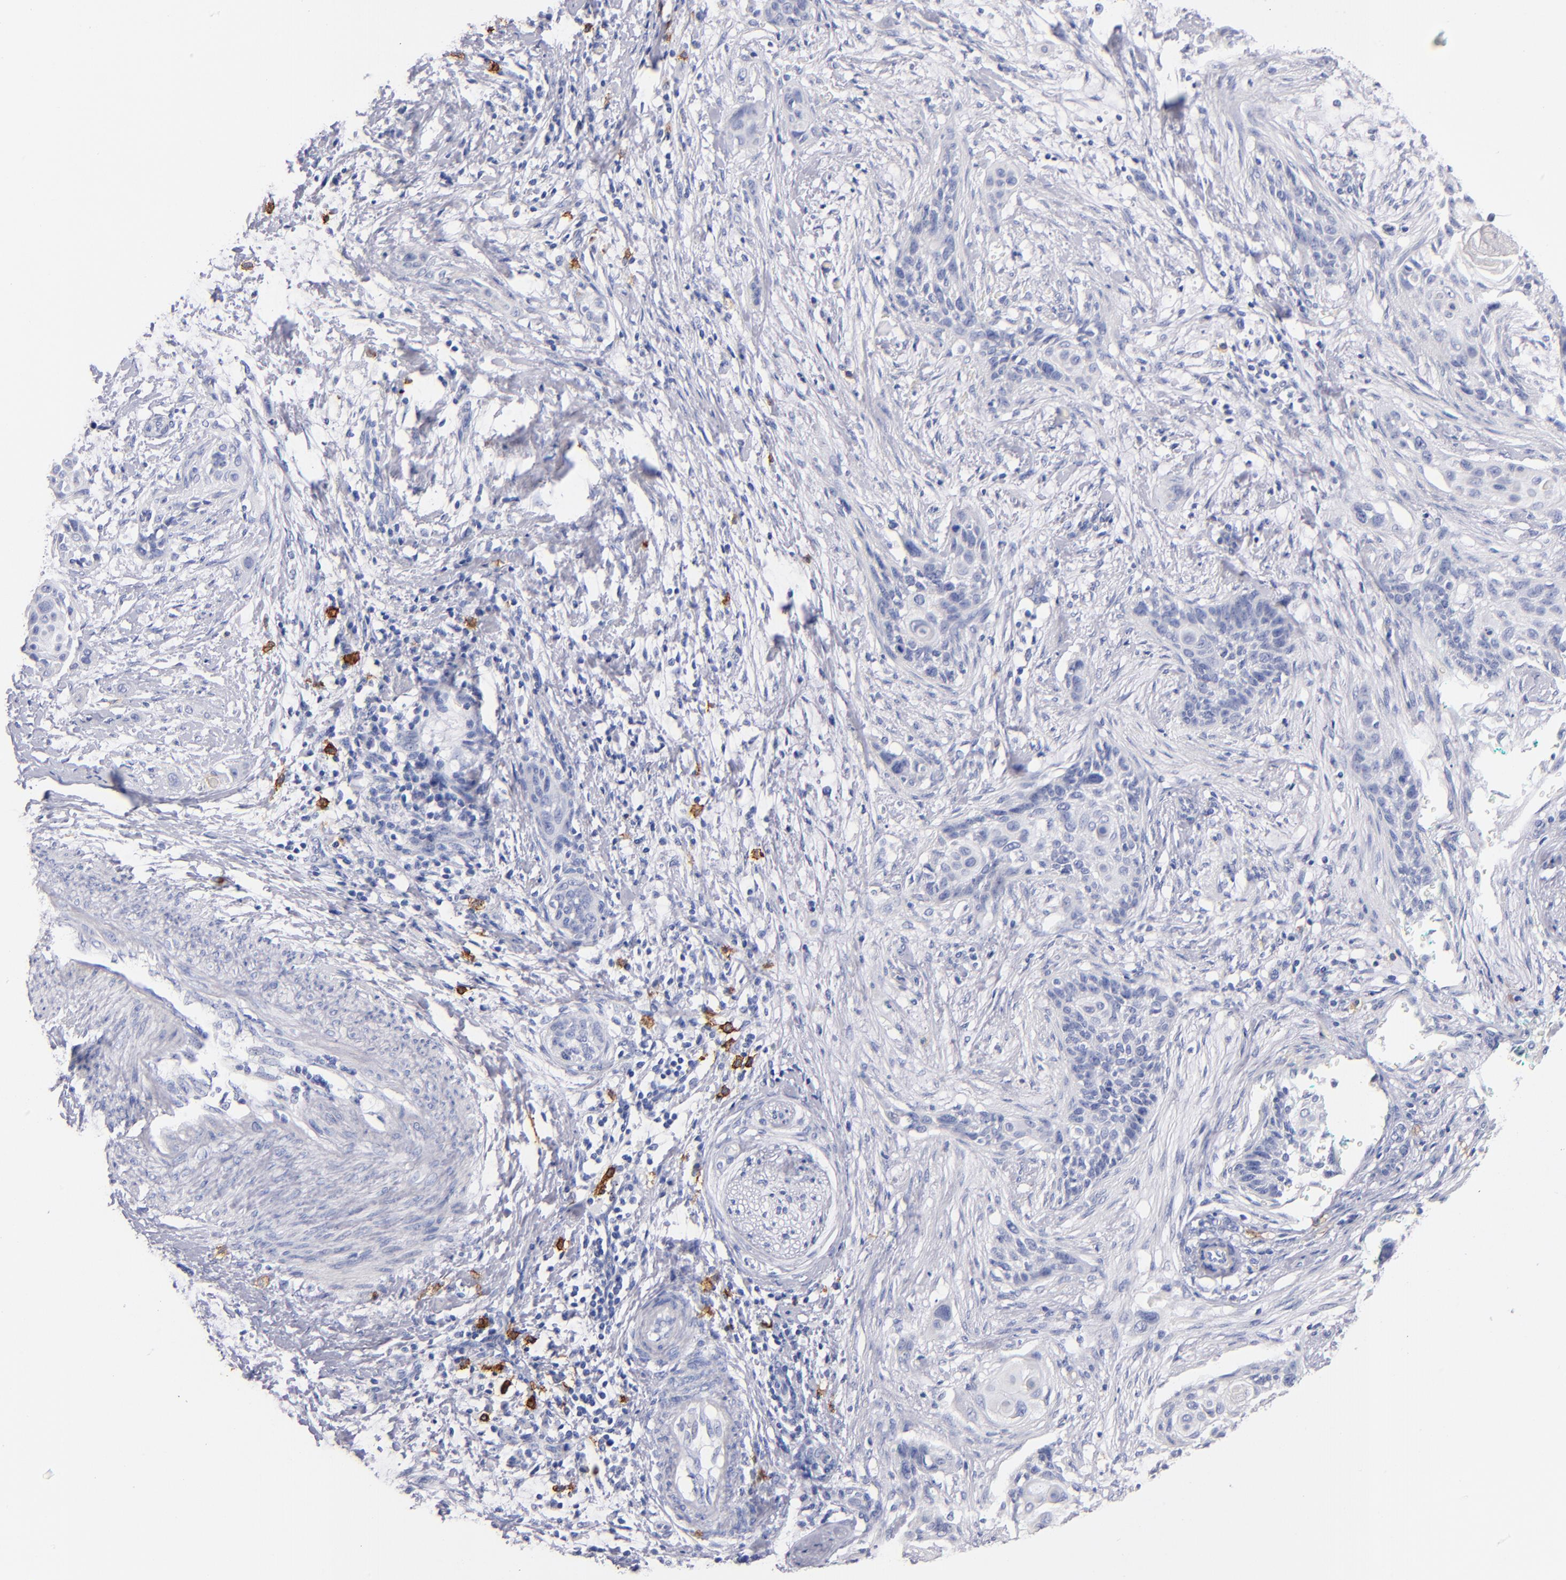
{"staining": {"intensity": "negative", "quantity": "none", "location": "none"}, "tissue": "cervical cancer", "cell_type": "Tumor cells", "image_type": "cancer", "snomed": [{"axis": "morphology", "description": "Squamous cell carcinoma, NOS"}, {"axis": "topography", "description": "Cervix"}], "caption": "Photomicrograph shows no significant protein expression in tumor cells of cervical cancer. (DAB immunohistochemistry with hematoxylin counter stain).", "gene": "KIT", "patient": {"sex": "female", "age": 33}}